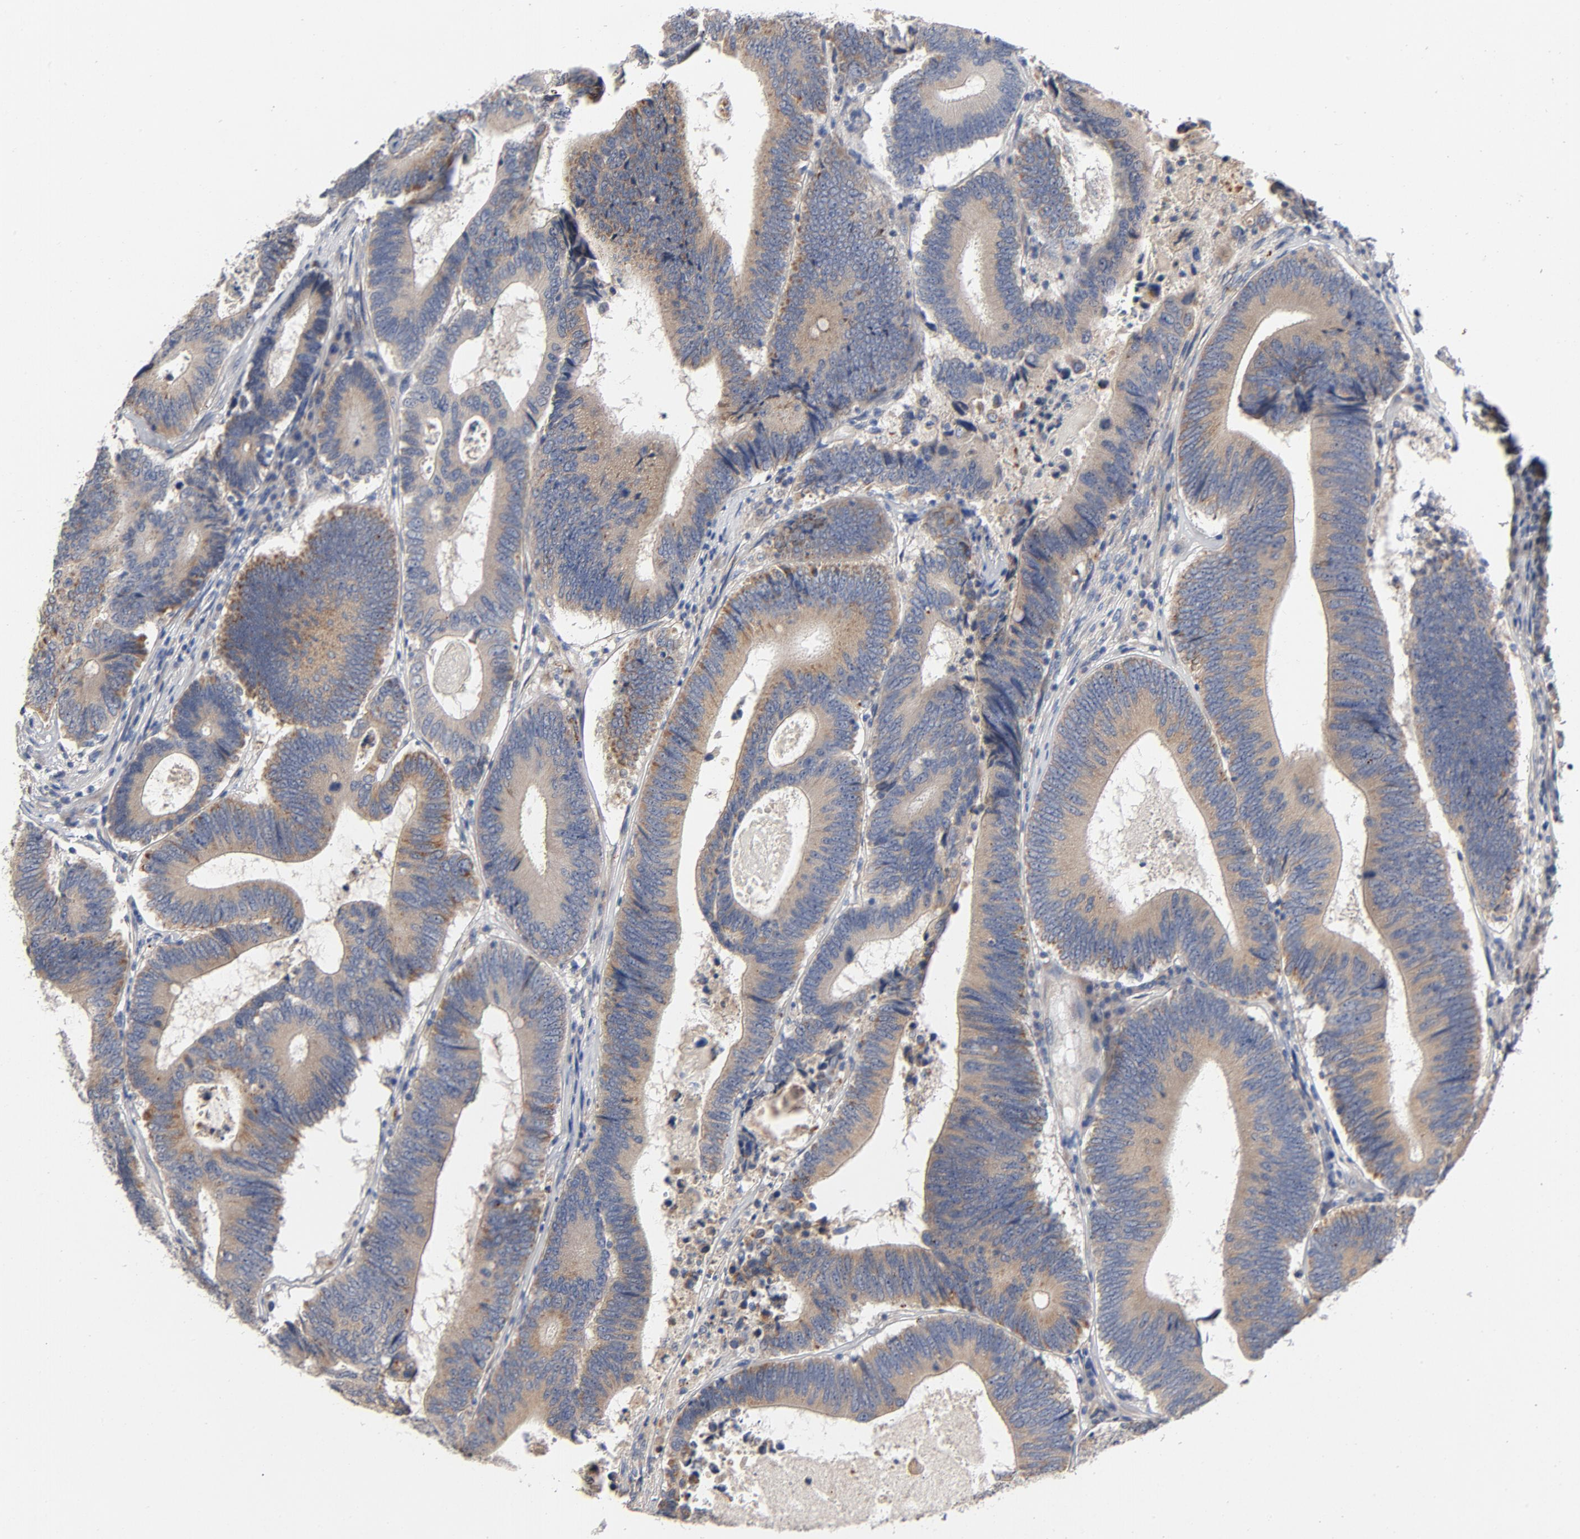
{"staining": {"intensity": "moderate", "quantity": ">75%", "location": "cytoplasmic/membranous"}, "tissue": "colorectal cancer", "cell_type": "Tumor cells", "image_type": "cancer", "snomed": [{"axis": "morphology", "description": "Adenocarcinoma, NOS"}, {"axis": "topography", "description": "Colon"}], "caption": "Colorectal cancer (adenocarcinoma) stained with immunohistochemistry (IHC) reveals moderate cytoplasmic/membranous expression in about >75% of tumor cells. (IHC, brightfield microscopy, high magnification).", "gene": "CCDC134", "patient": {"sex": "female", "age": 78}}